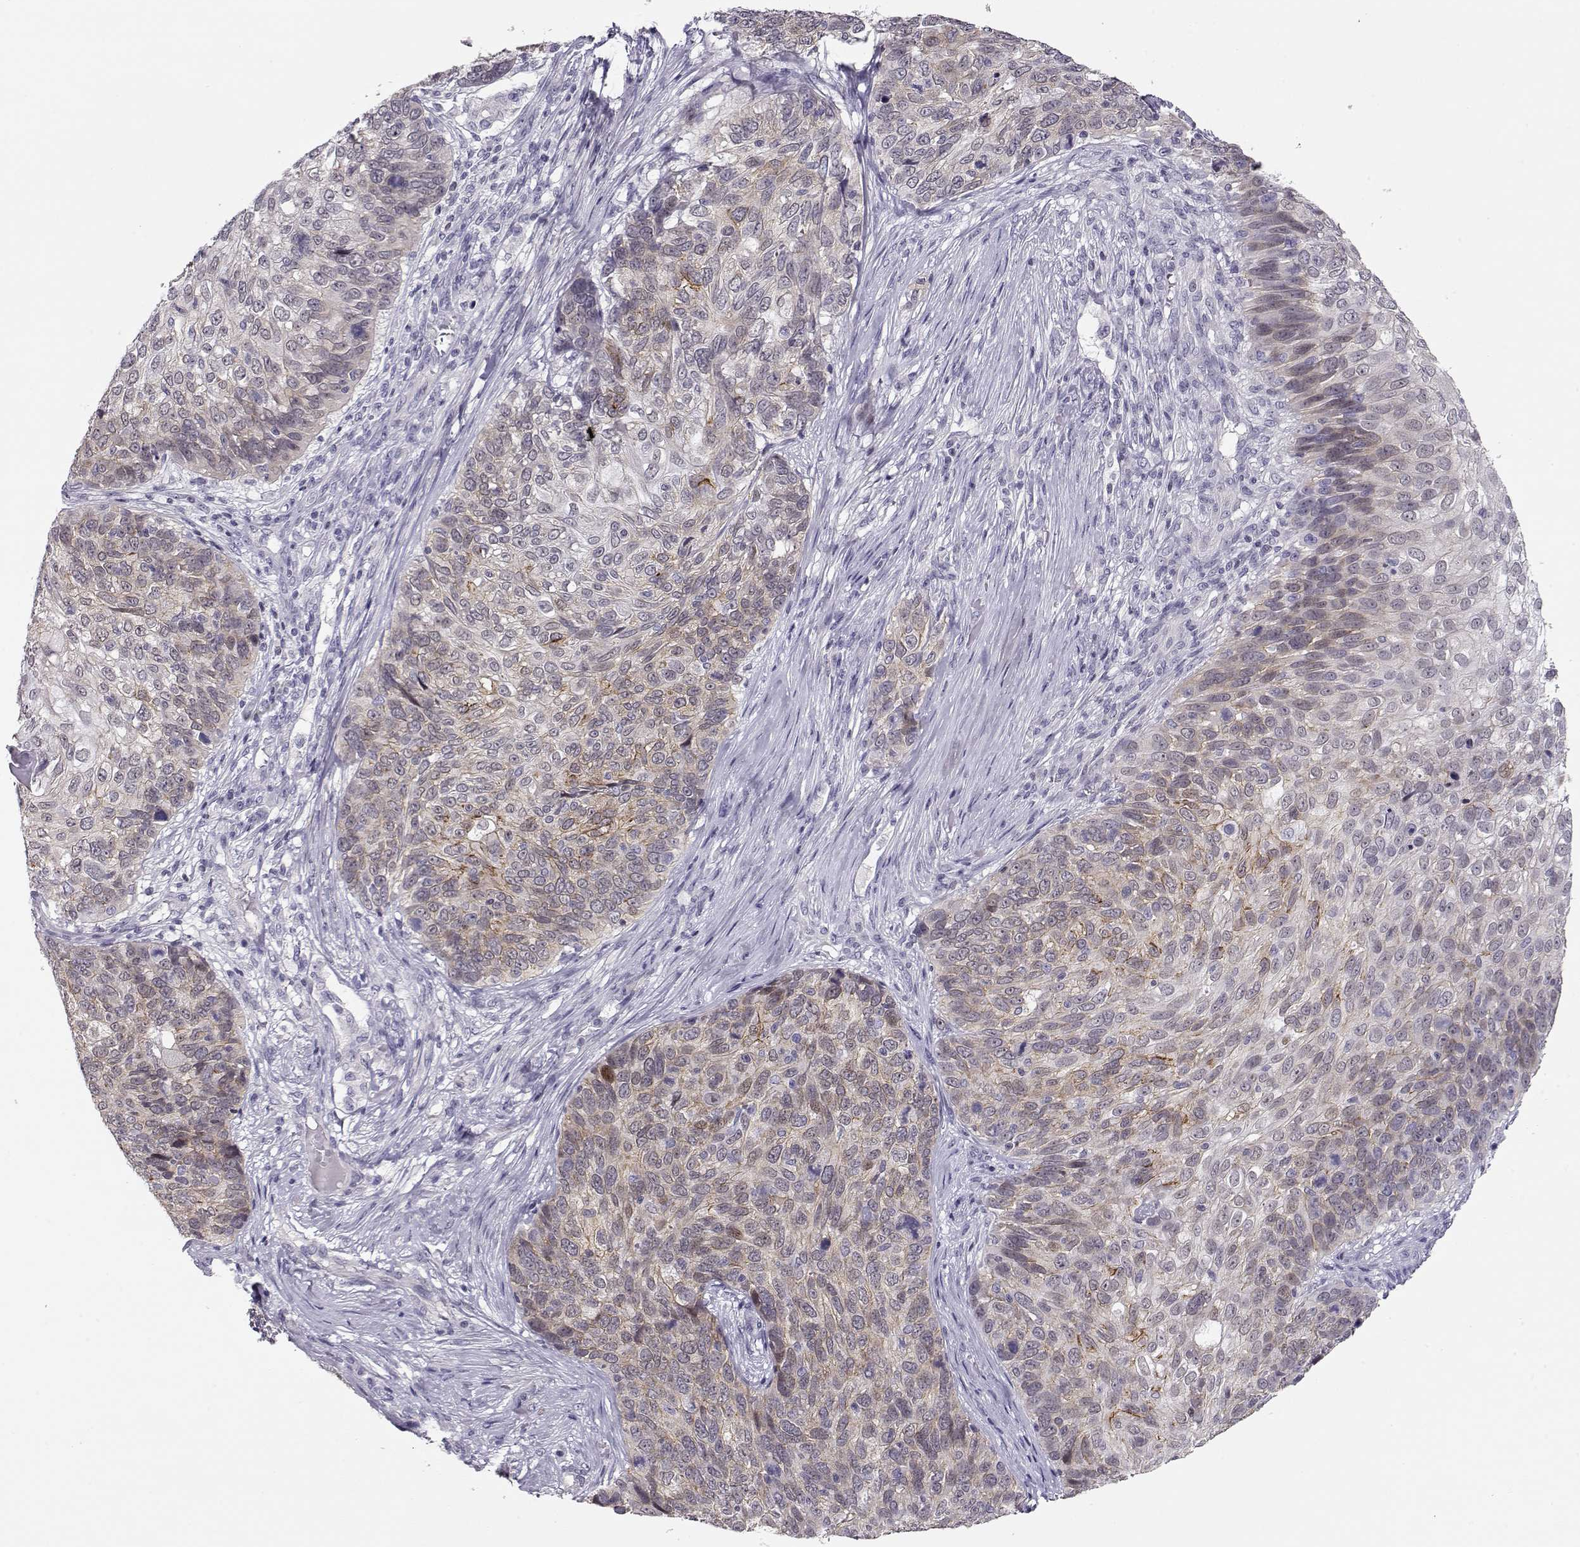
{"staining": {"intensity": "weak", "quantity": "<25%", "location": "cytoplasmic/membranous"}, "tissue": "skin cancer", "cell_type": "Tumor cells", "image_type": "cancer", "snomed": [{"axis": "morphology", "description": "Squamous cell carcinoma, NOS"}, {"axis": "topography", "description": "Skin"}], "caption": "This is an immunohistochemistry (IHC) micrograph of human skin squamous cell carcinoma. There is no staining in tumor cells.", "gene": "CRX", "patient": {"sex": "male", "age": 92}}